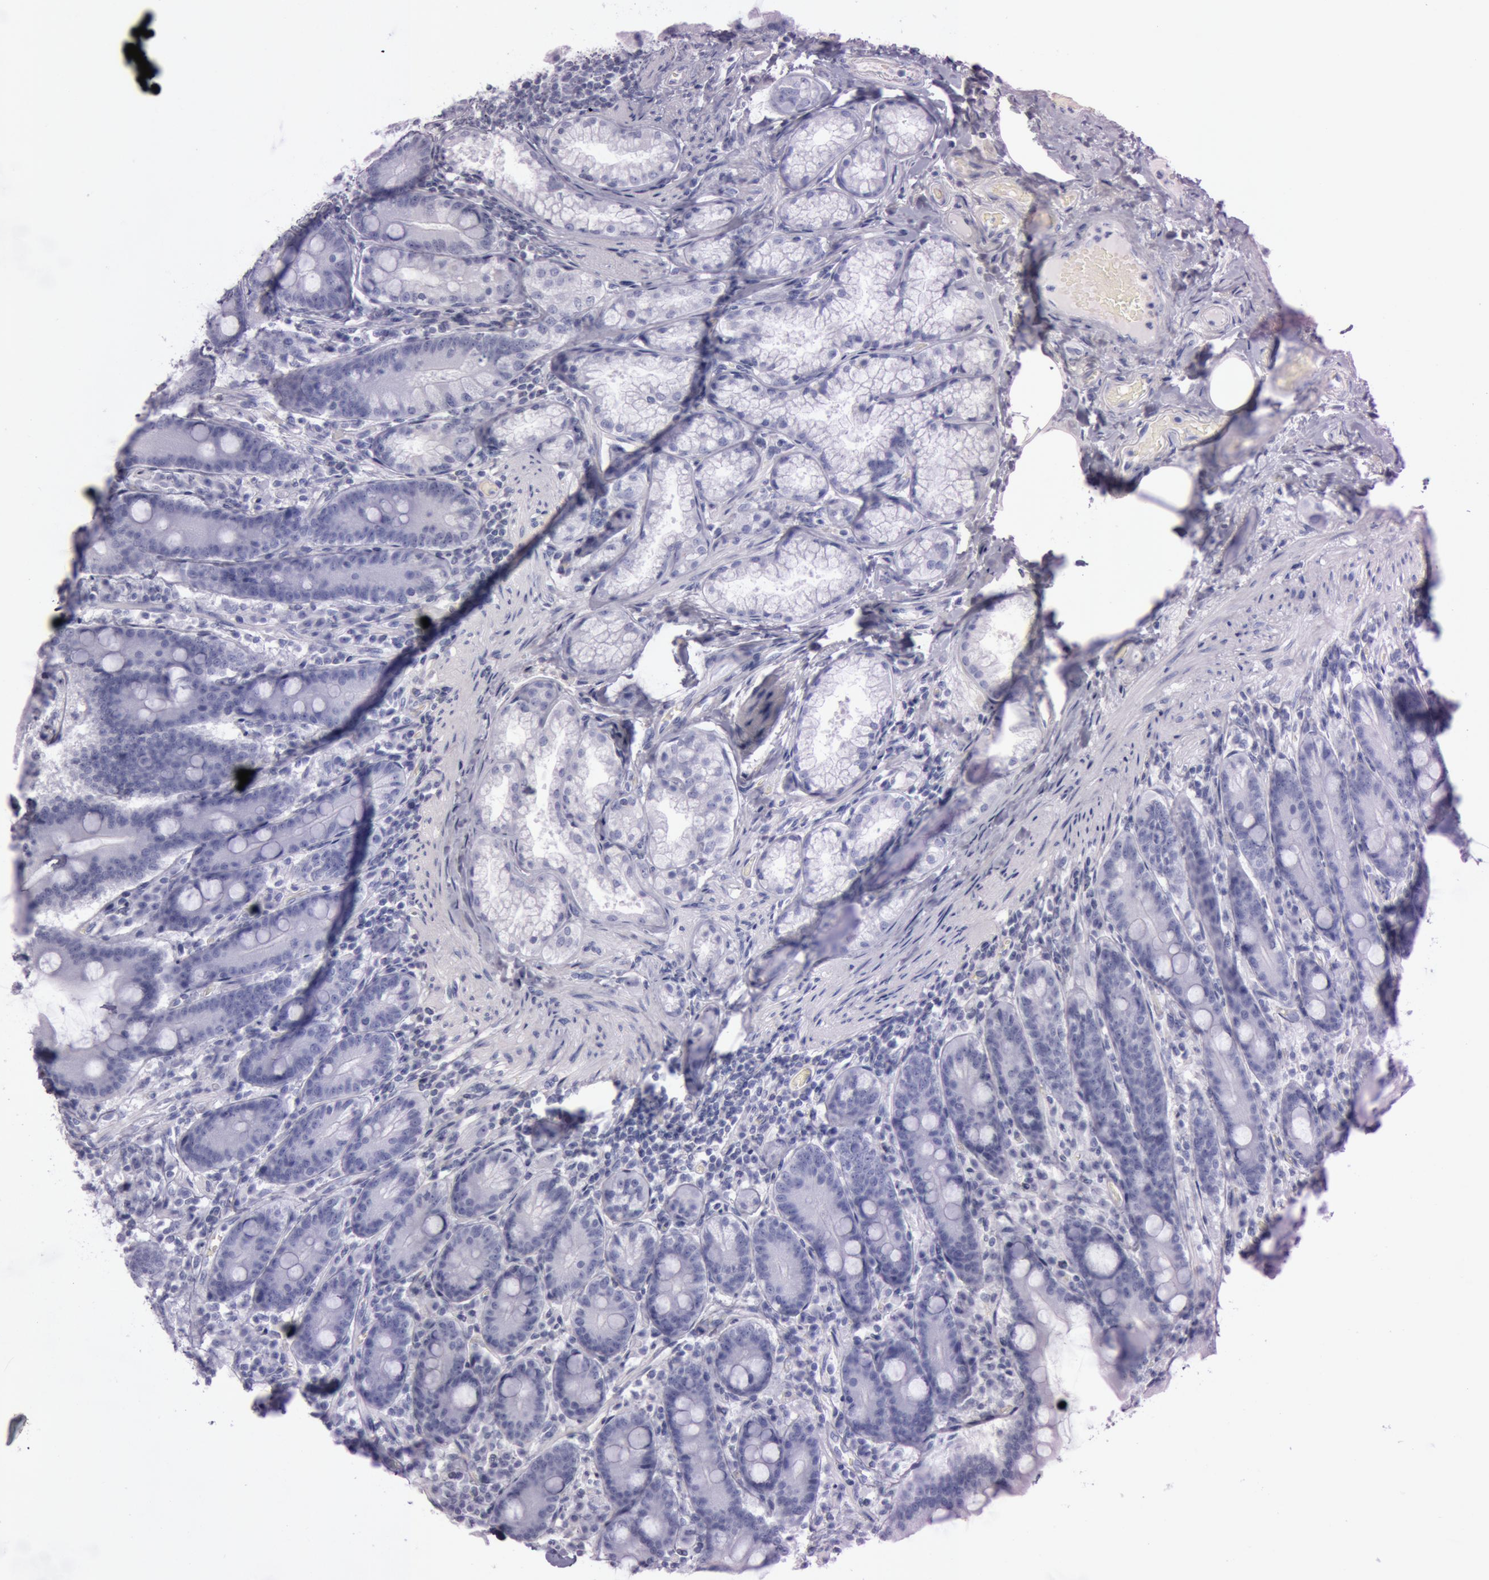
{"staining": {"intensity": "negative", "quantity": "none", "location": "none"}, "tissue": "duodenum", "cell_type": "Glandular cells", "image_type": "normal", "snomed": [{"axis": "morphology", "description": "Normal tissue, NOS"}, {"axis": "topography", "description": "Duodenum"}], "caption": "The immunohistochemistry image has no significant positivity in glandular cells of duodenum. Brightfield microscopy of immunohistochemistry (IHC) stained with DAB (3,3'-diaminobenzidine) (brown) and hematoxylin (blue), captured at high magnification.", "gene": "S100A7", "patient": {"sex": "female", "age": 64}}